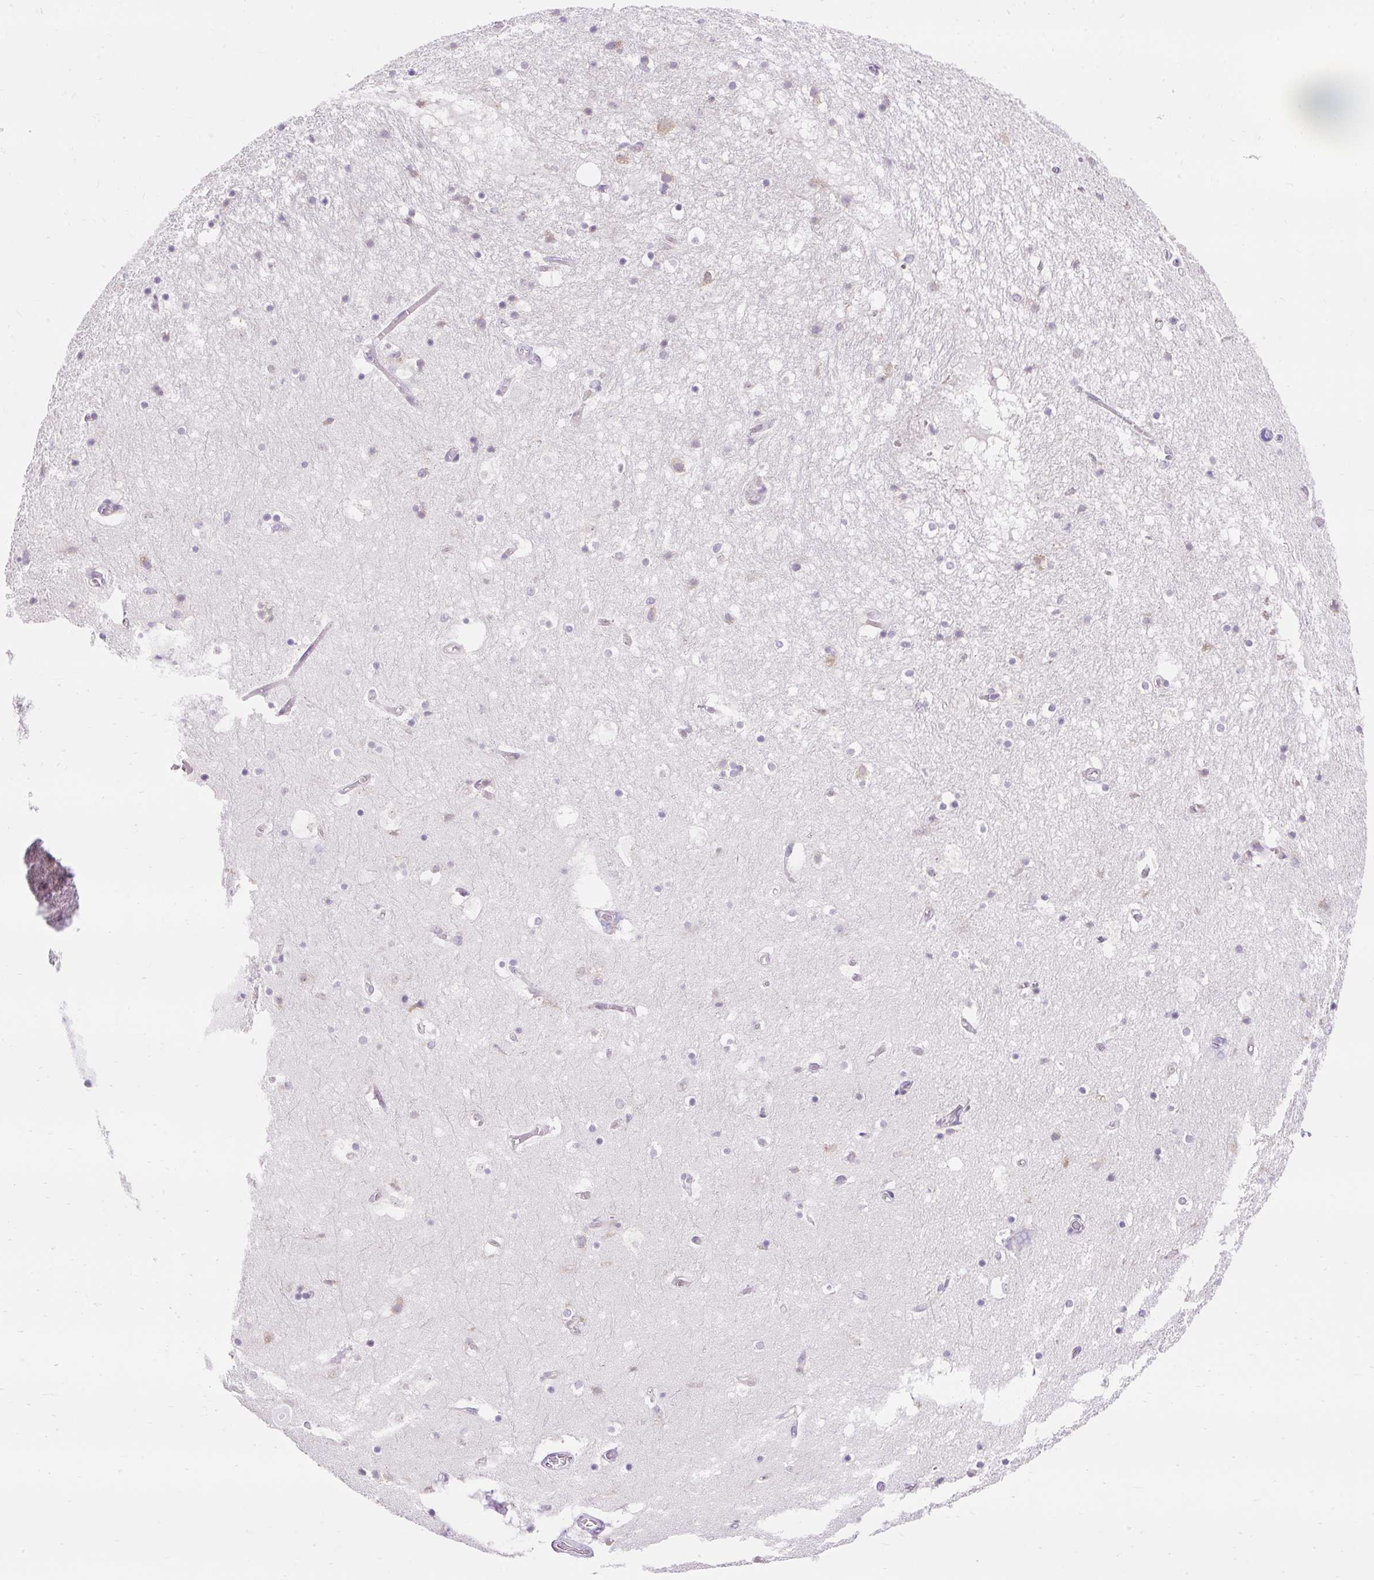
{"staining": {"intensity": "weak", "quantity": "<25%", "location": "cytoplasmic/membranous"}, "tissue": "hippocampus", "cell_type": "Glial cells", "image_type": "normal", "snomed": [{"axis": "morphology", "description": "Normal tissue, NOS"}, {"axis": "topography", "description": "Hippocampus"}], "caption": "Immunohistochemical staining of unremarkable human hippocampus reveals no significant staining in glial cells.", "gene": "GPR45", "patient": {"sex": "female", "age": 52}}